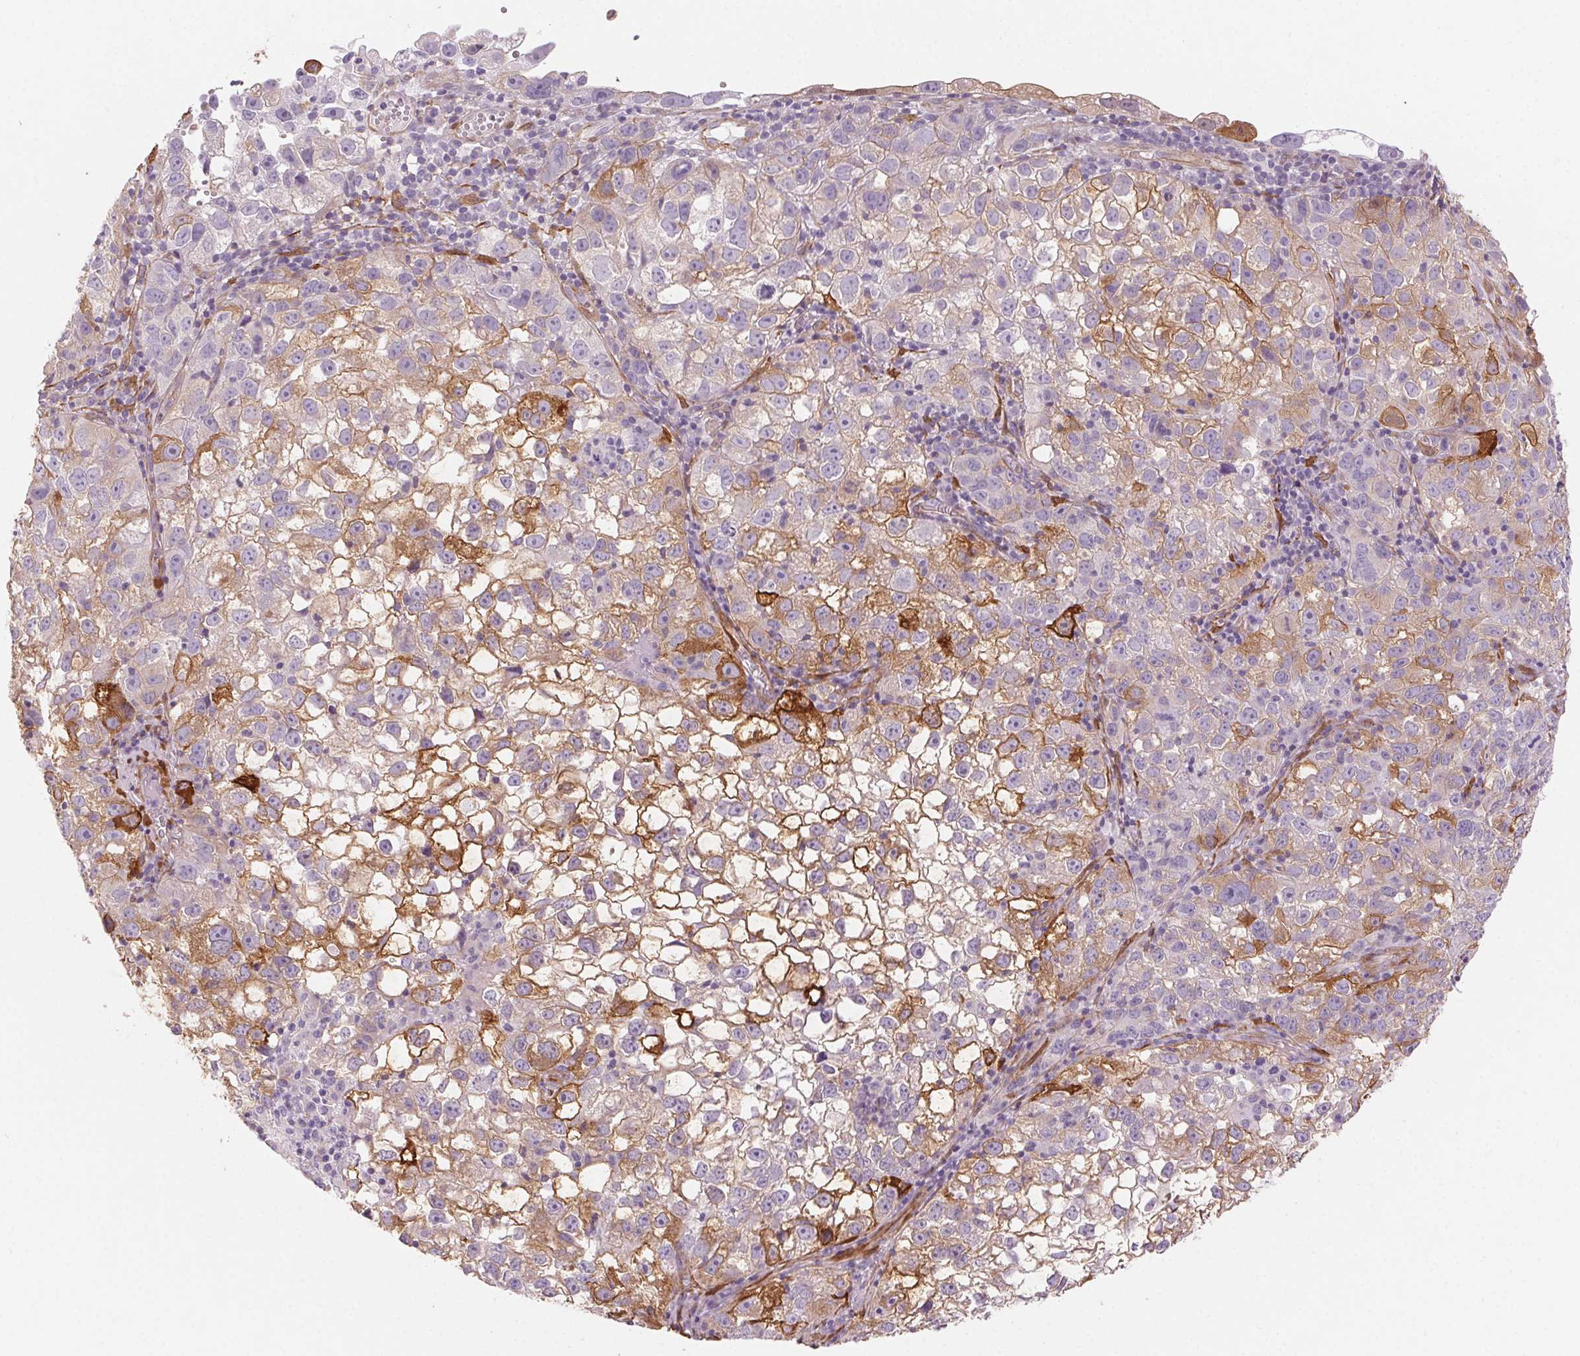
{"staining": {"intensity": "moderate", "quantity": "25%-75%", "location": "cytoplasmic/membranous"}, "tissue": "cervical cancer", "cell_type": "Tumor cells", "image_type": "cancer", "snomed": [{"axis": "morphology", "description": "Squamous cell carcinoma, NOS"}, {"axis": "topography", "description": "Cervix"}], "caption": "A high-resolution histopathology image shows immunohistochemistry staining of cervical squamous cell carcinoma, which shows moderate cytoplasmic/membranous expression in approximately 25%-75% of tumor cells.", "gene": "GPX8", "patient": {"sex": "female", "age": 55}}